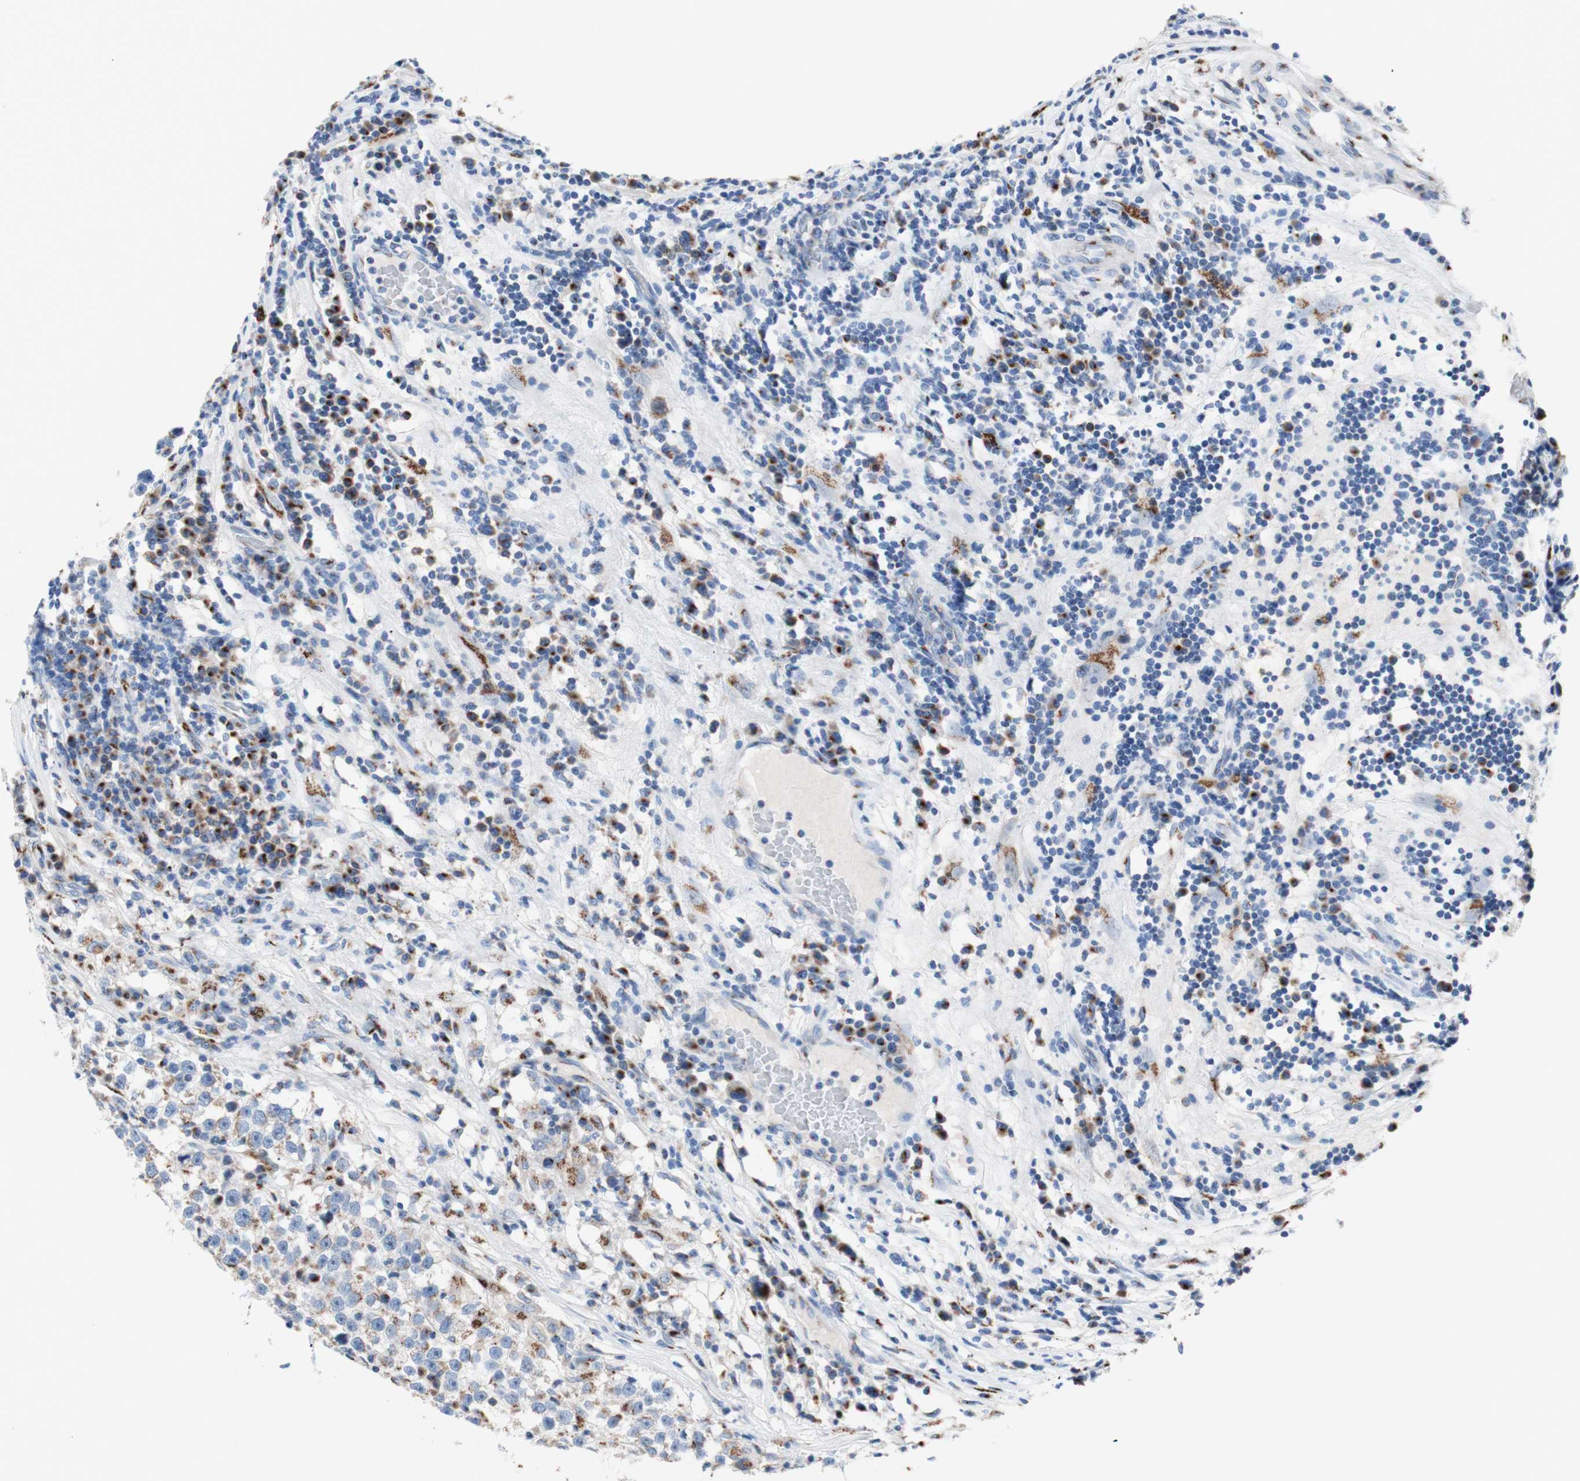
{"staining": {"intensity": "moderate", "quantity": "<25%", "location": "cytoplasmic/membranous"}, "tissue": "testis cancer", "cell_type": "Tumor cells", "image_type": "cancer", "snomed": [{"axis": "morphology", "description": "Seminoma, NOS"}, {"axis": "topography", "description": "Testis"}], "caption": "Human testis cancer stained for a protein (brown) exhibits moderate cytoplasmic/membranous positive positivity in approximately <25% of tumor cells.", "gene": "GALNT2", "patient": {"sex": "male", "age": 43}}